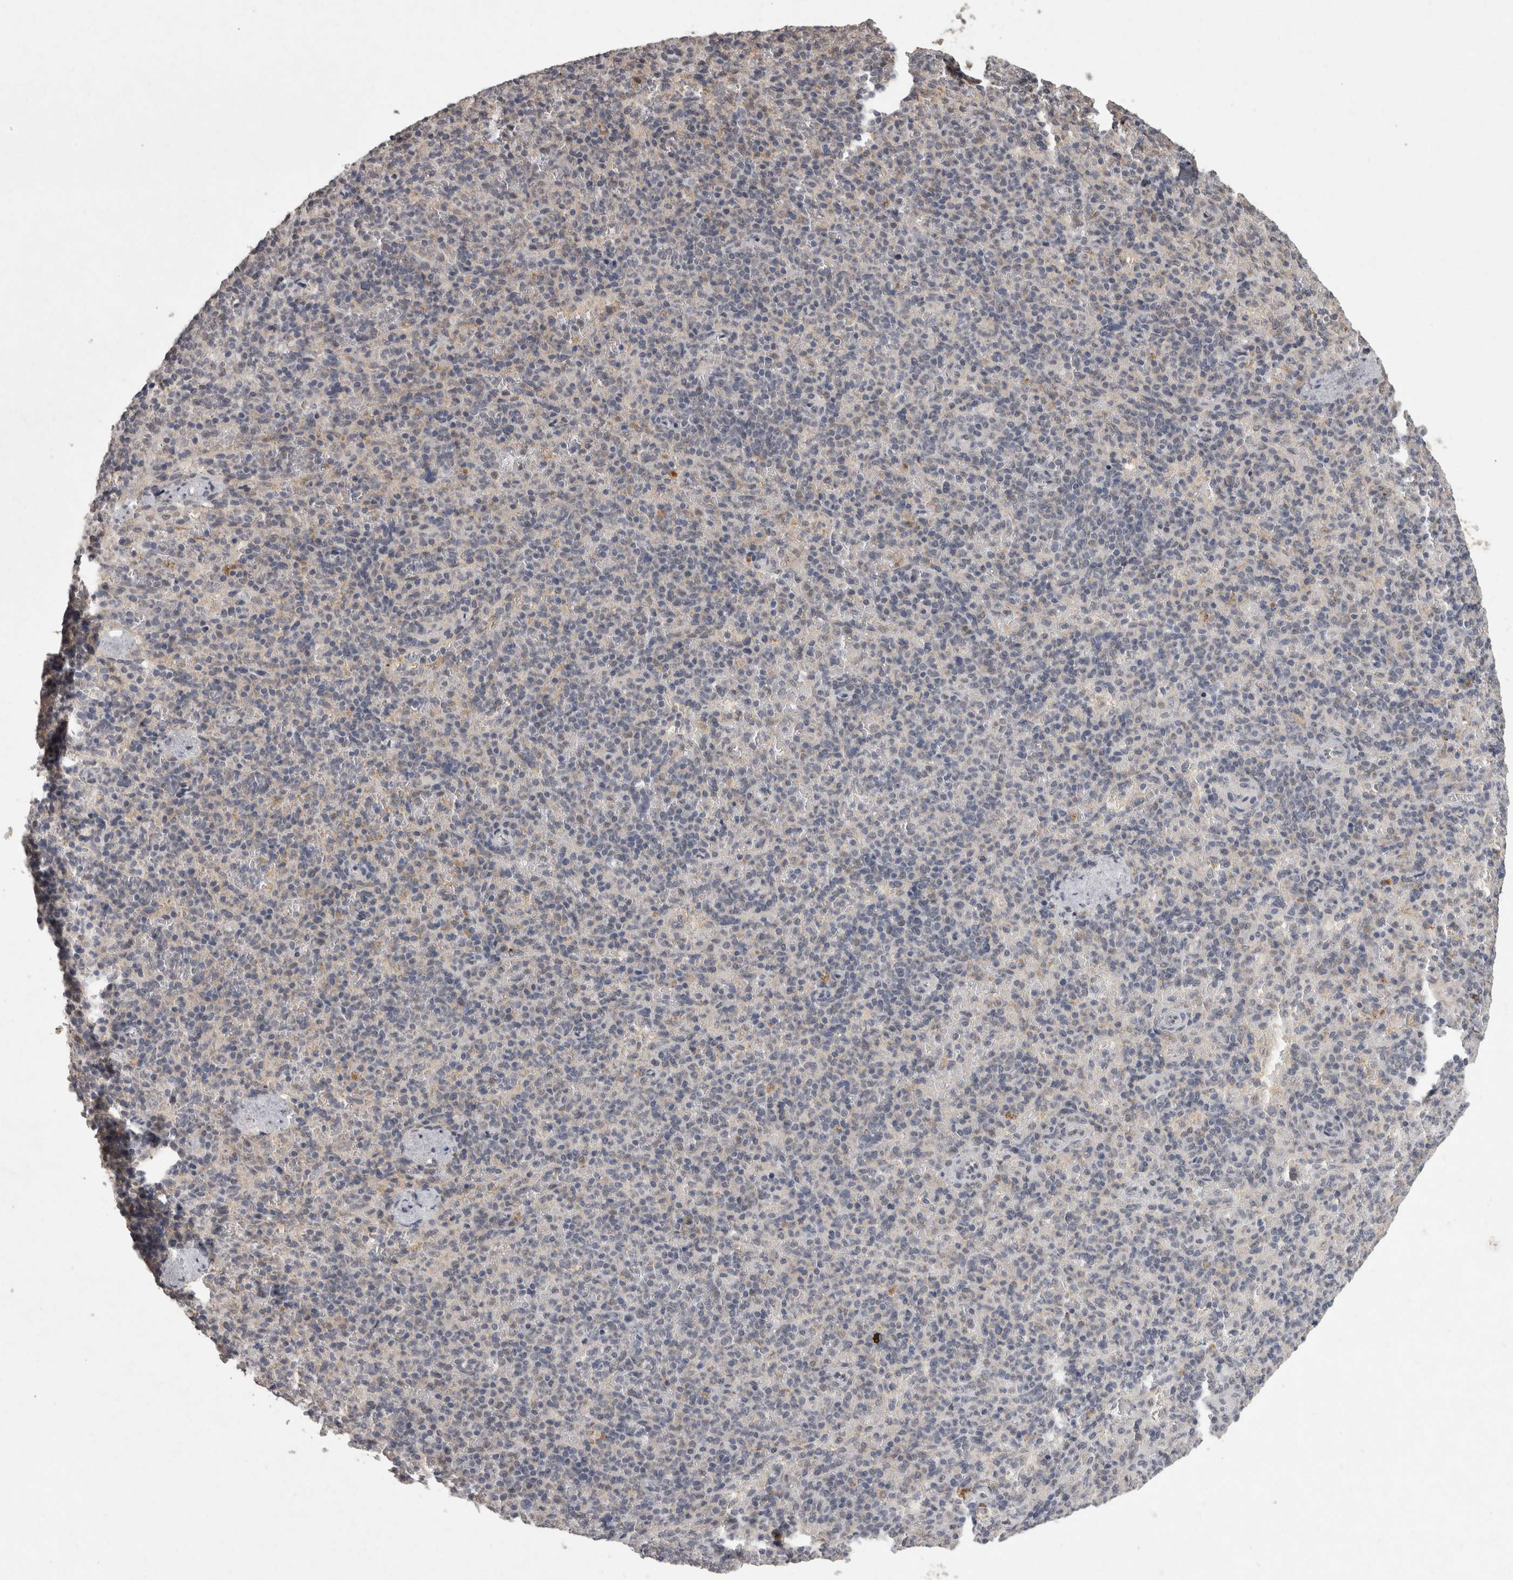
{"staining": {"intensity": "negative", "quantity": "none", "location": "none"}, "tissue": "spleen", "cell_type": "Cells in red pulp", "image_type": "normal", "snomed": [{"axis": "morphology", "description": "Normal tissue, NOS"}, {"axis": "topography", "description": "Spleen"}], "caption": "Protein analysis of normal spleen exhibits no significant staining in cells in red pulp. (Stains: DAB (3,3'-diaminobenzidine) IHC with hematoxylin counter stain, Microscopy: brightfield microscopy at high magnification).", "gene": "MEP1A", "patient": {"sex": "female", "age": 74}}